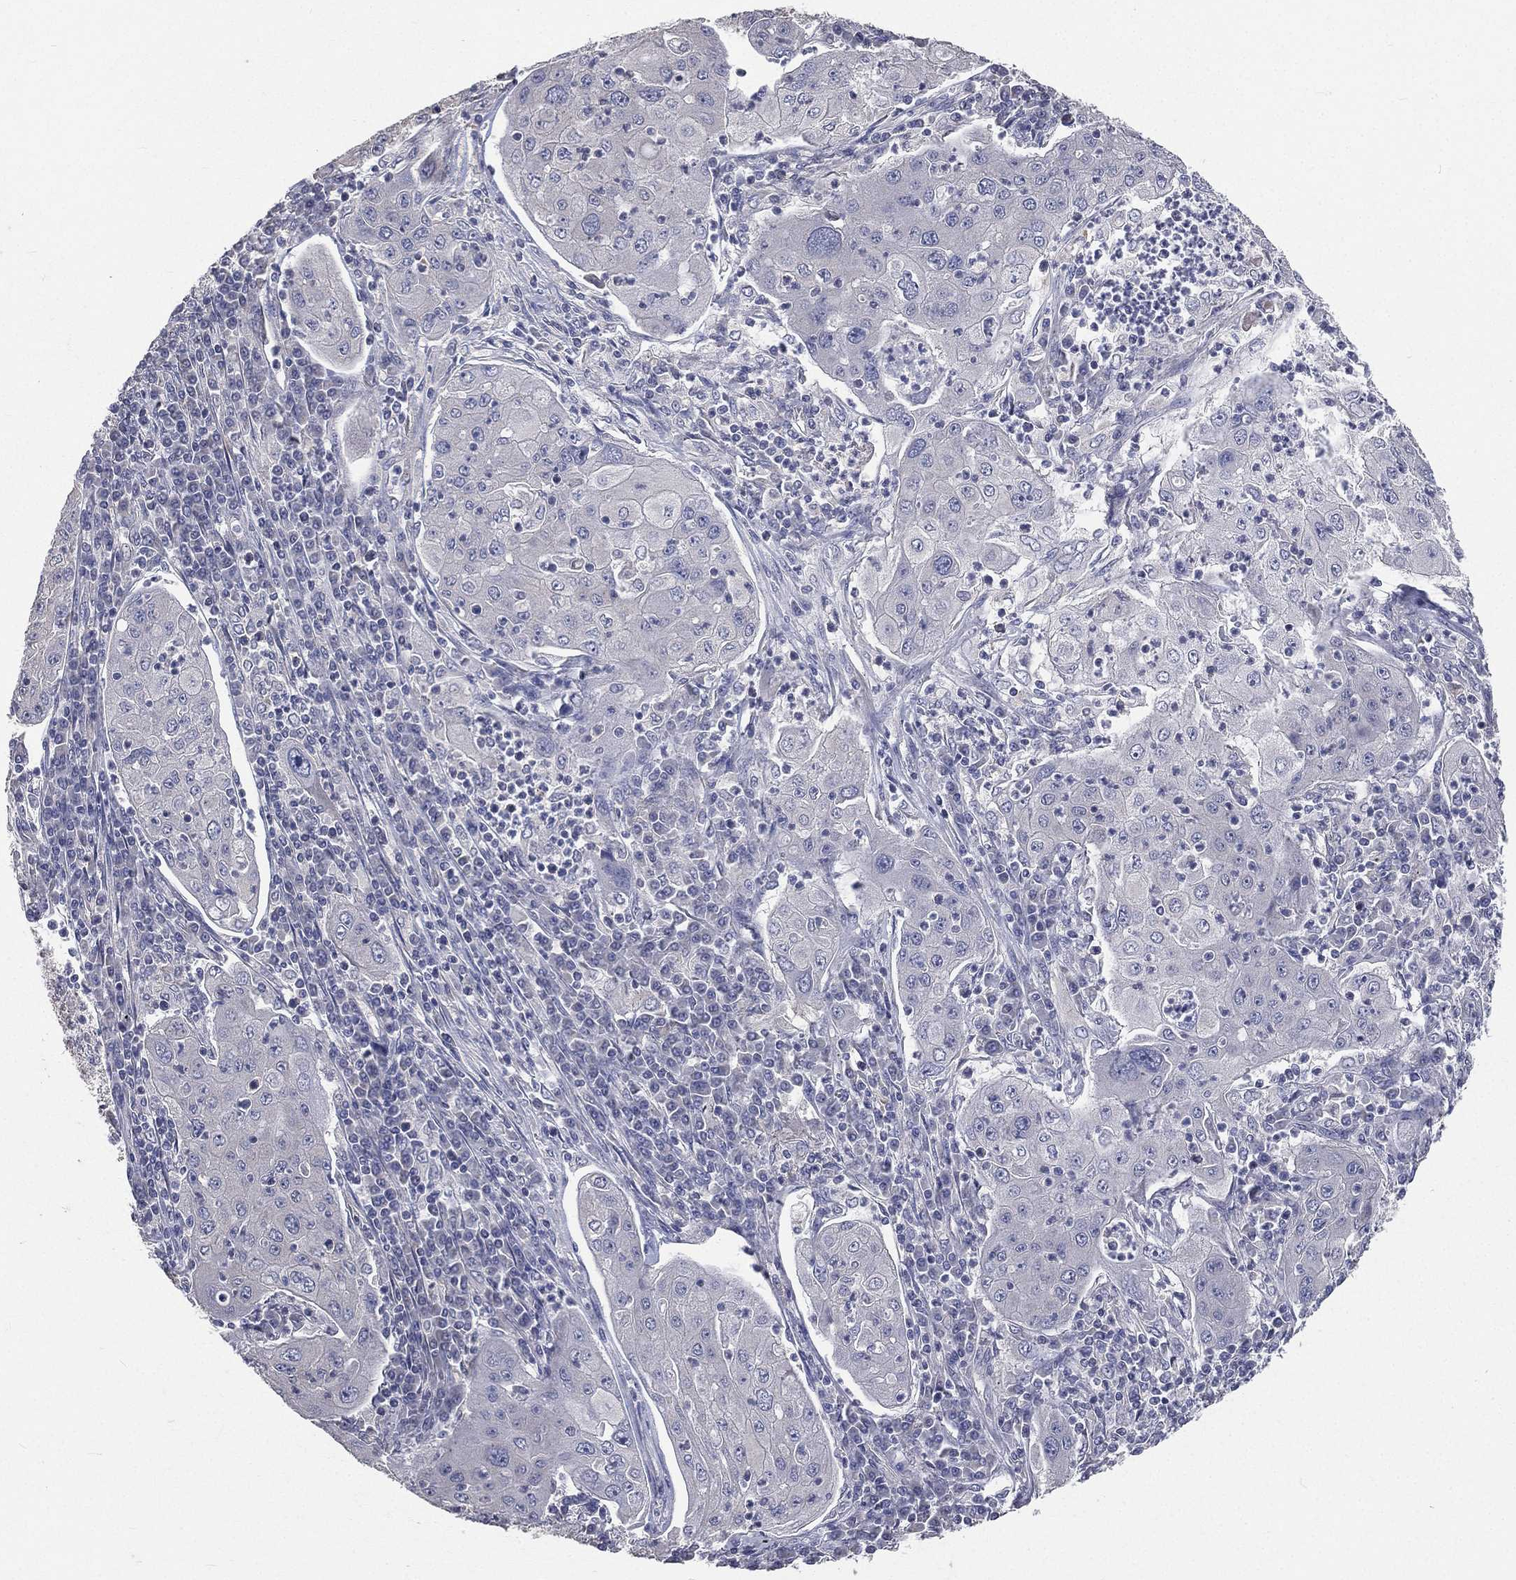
{"staining": {"intensity": "negative", "quantity": "none", "location": "none"}, "tissue": "lung cancer", "cell_type": "Tumor cells", "image_type": "cancer", "snomed": [{"axis": "morphology", "description": "Squamous cell carcinoma, NOS"}, {"axis": "topography", "description": "Lung"}], "caption": "IHC of squamous cell carcinoma (lung) demonstrates no positivity in tumor cells.", "gene": "CROCC", "patient": {"sex": "female", "age": 59}}